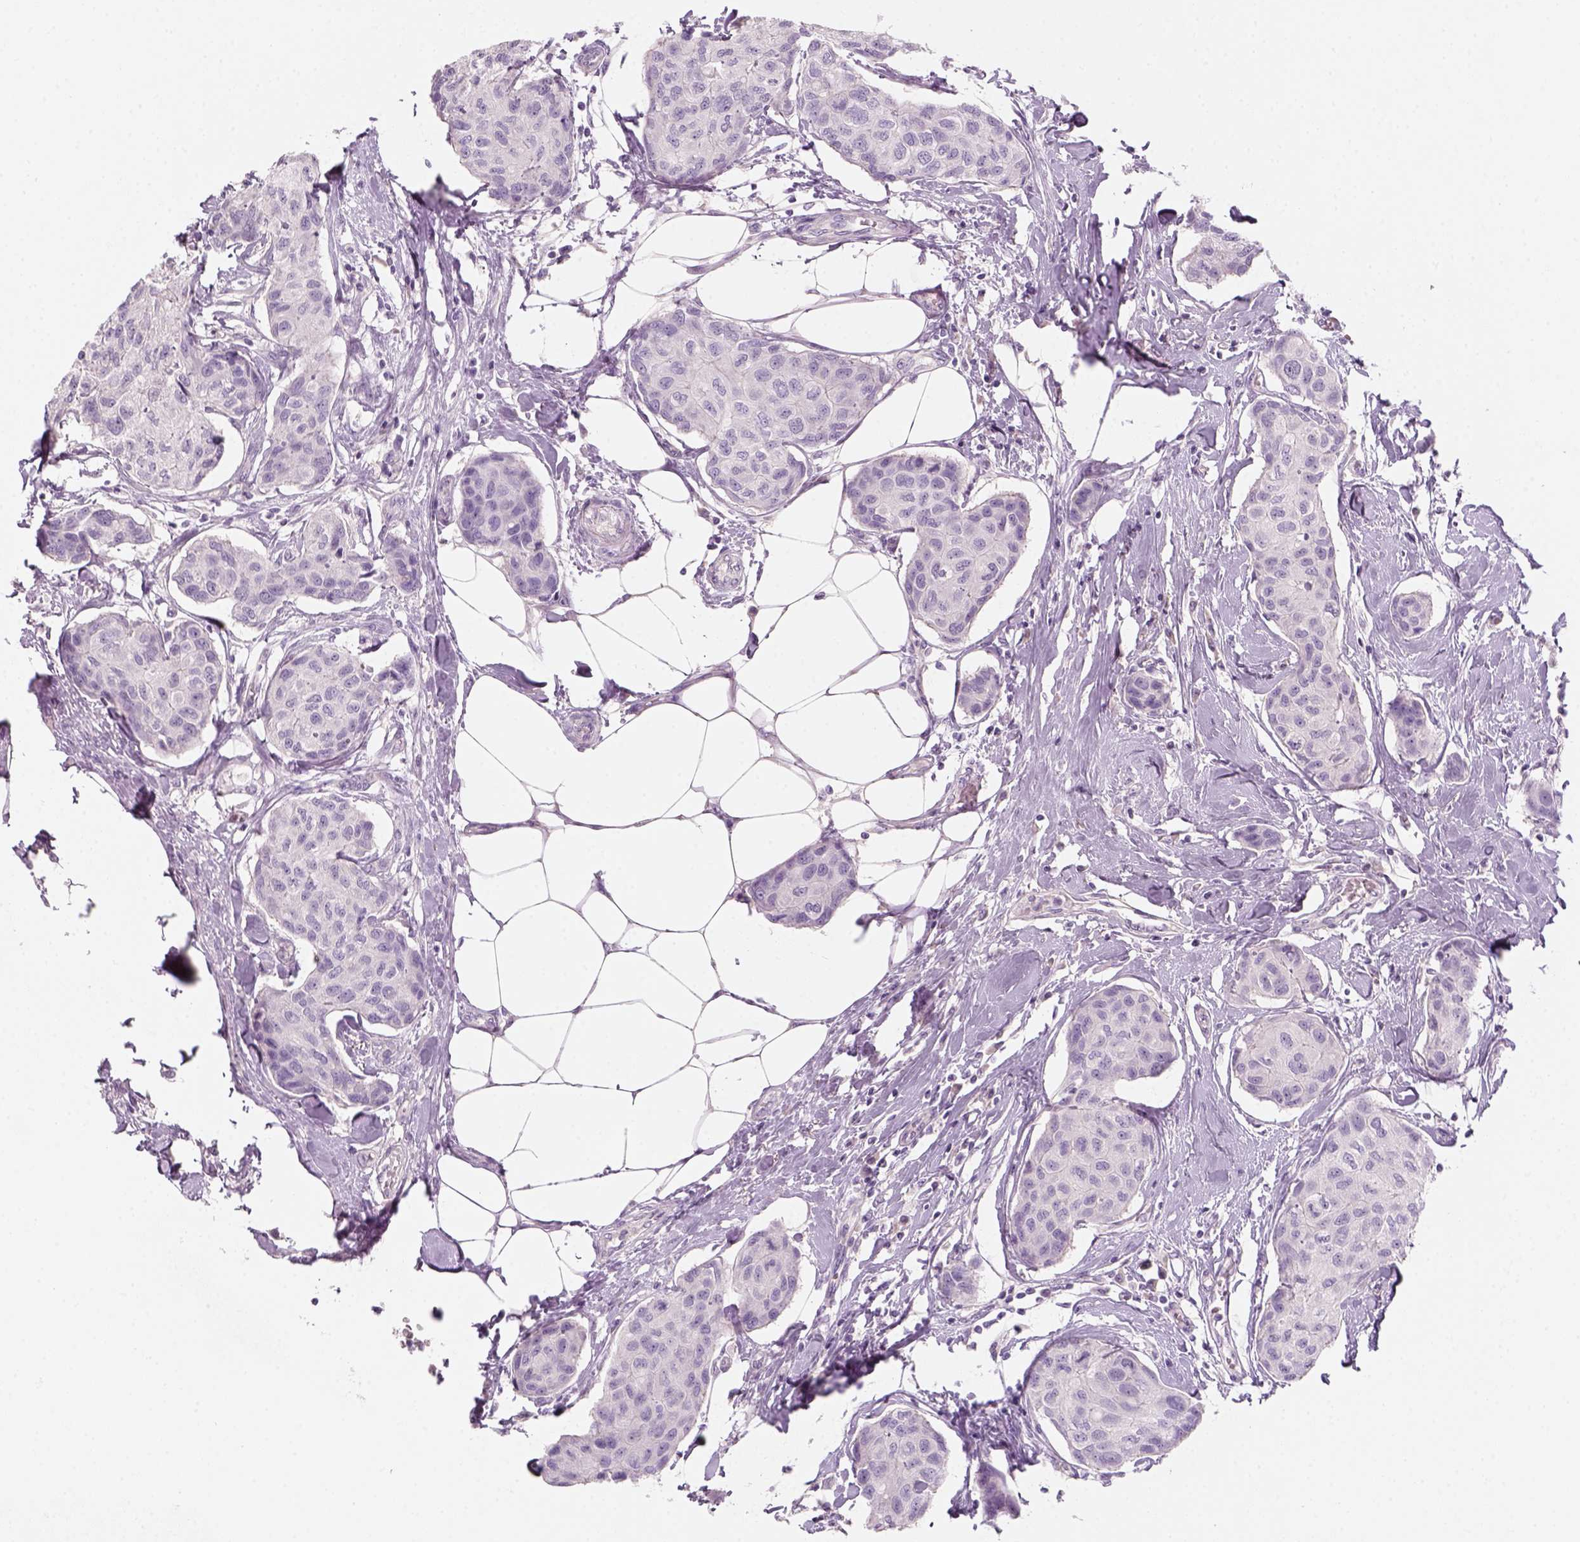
{"staining": {"intensity": "negative", "quantity": "none", "location": "none"}, "tissue": "breast cancer", "cell_type": "Tumor cells", "image_type": "cancer", "snomed": [{"axis": "morphology", "description": "Duct carcinoma"}, {"axis": "topography", "description": "Breast"}], "caption": "Invasive ductal carcinoma (breast) stained for a protein using immunohistochemistry reveals no expression tumor cells.", "gene": "KRT25", "patient": {"sex": "female", "age": 80}}